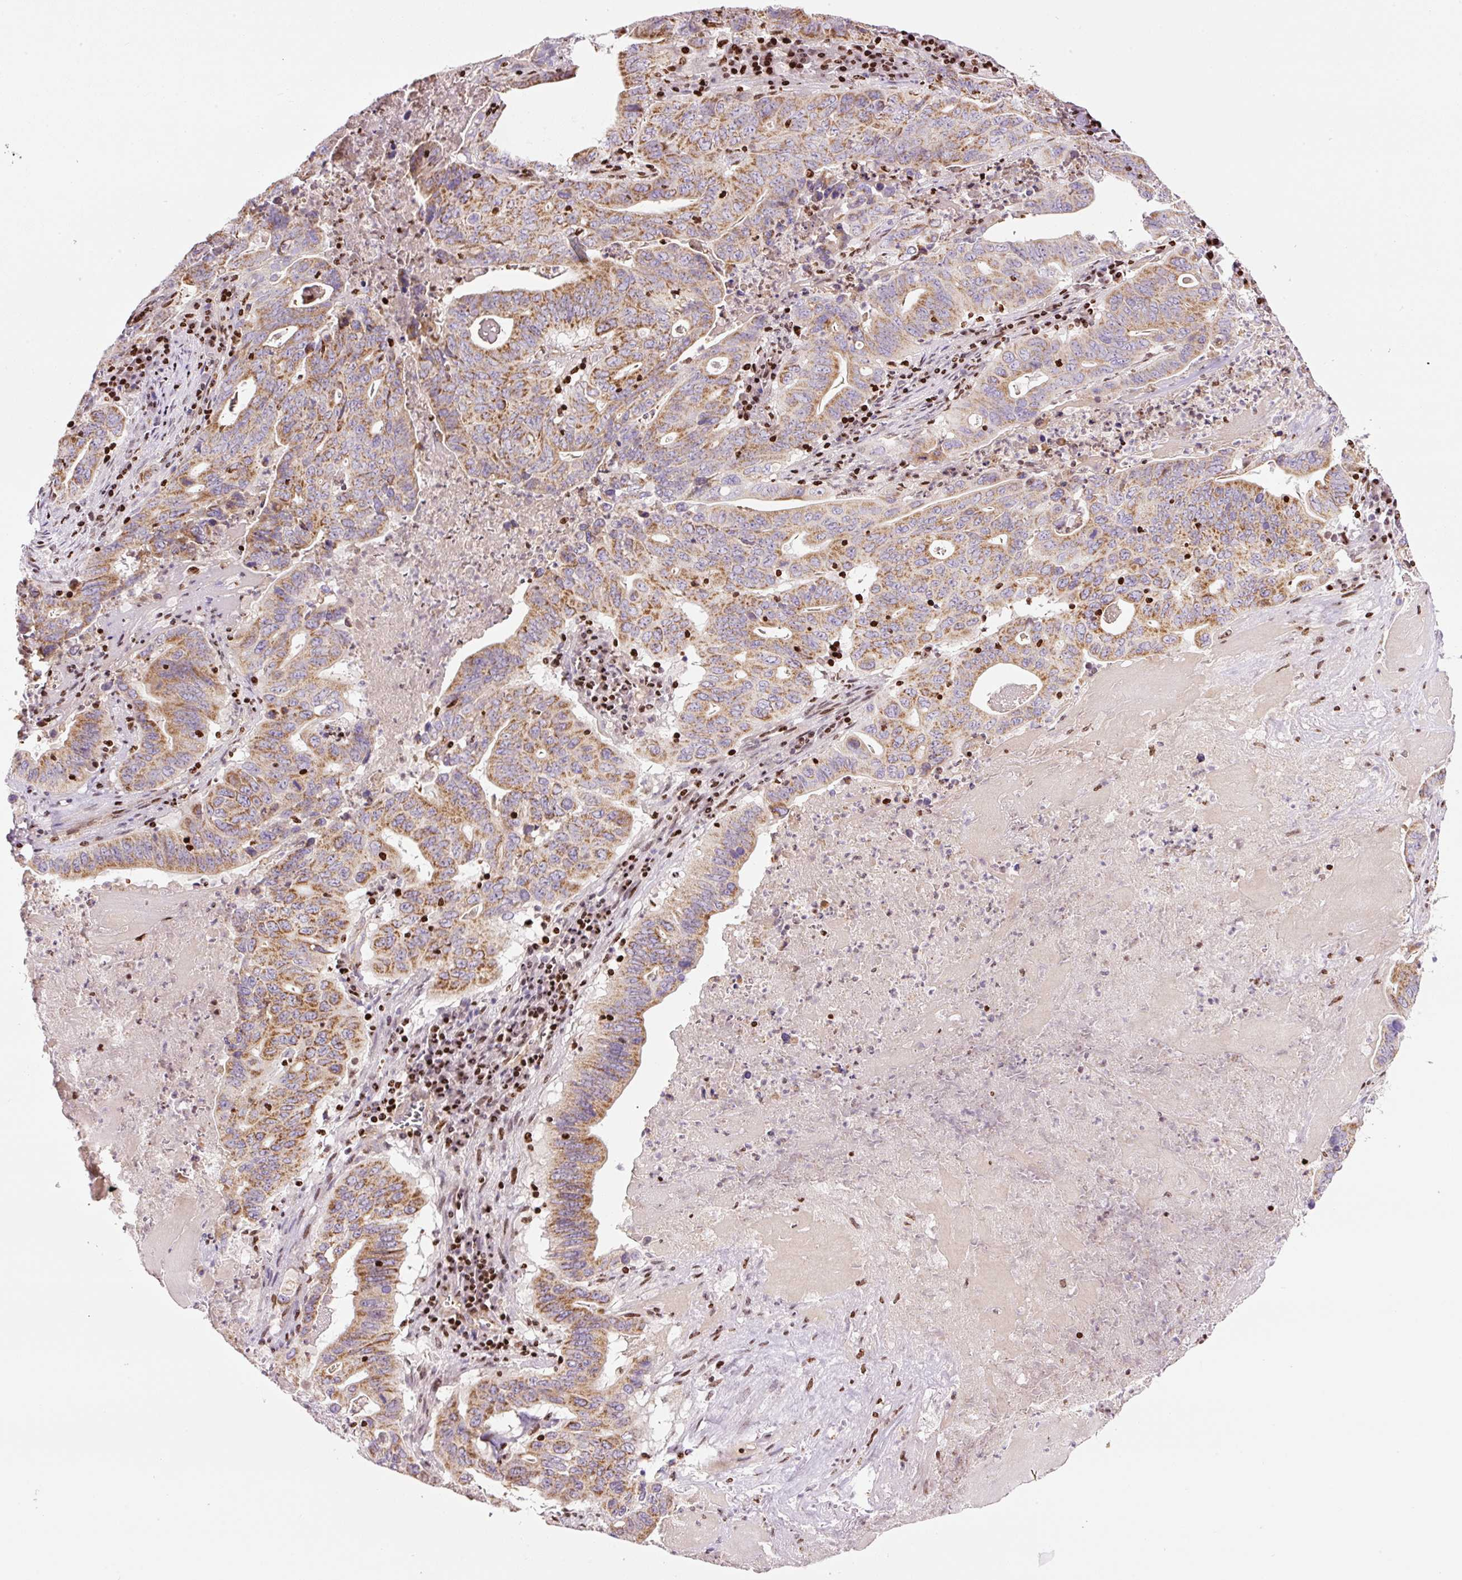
{"staining": {"intensity": "moderate", "quantity": ">75%", "location": "cytoplasmic/membranous"}, "tissue": "lung cancer", "cell_type": "Tumor cells", "image_type": "cancer", "snomed": [{"axis": "morphology", "description": "Adenocarcinoma, NOS"}, {"axis": "topography", "description": "Lung"}], "caption": "An immunohistochemistry photomicrograph of tumor tissue is shown. Protein staining in brown labels moderate cytoplasmic/membranous positivity in lung adenocarcinoma within tumor cells.", "gene": "TMEM8B", "patient": {"sex": "female", "age": 60}}